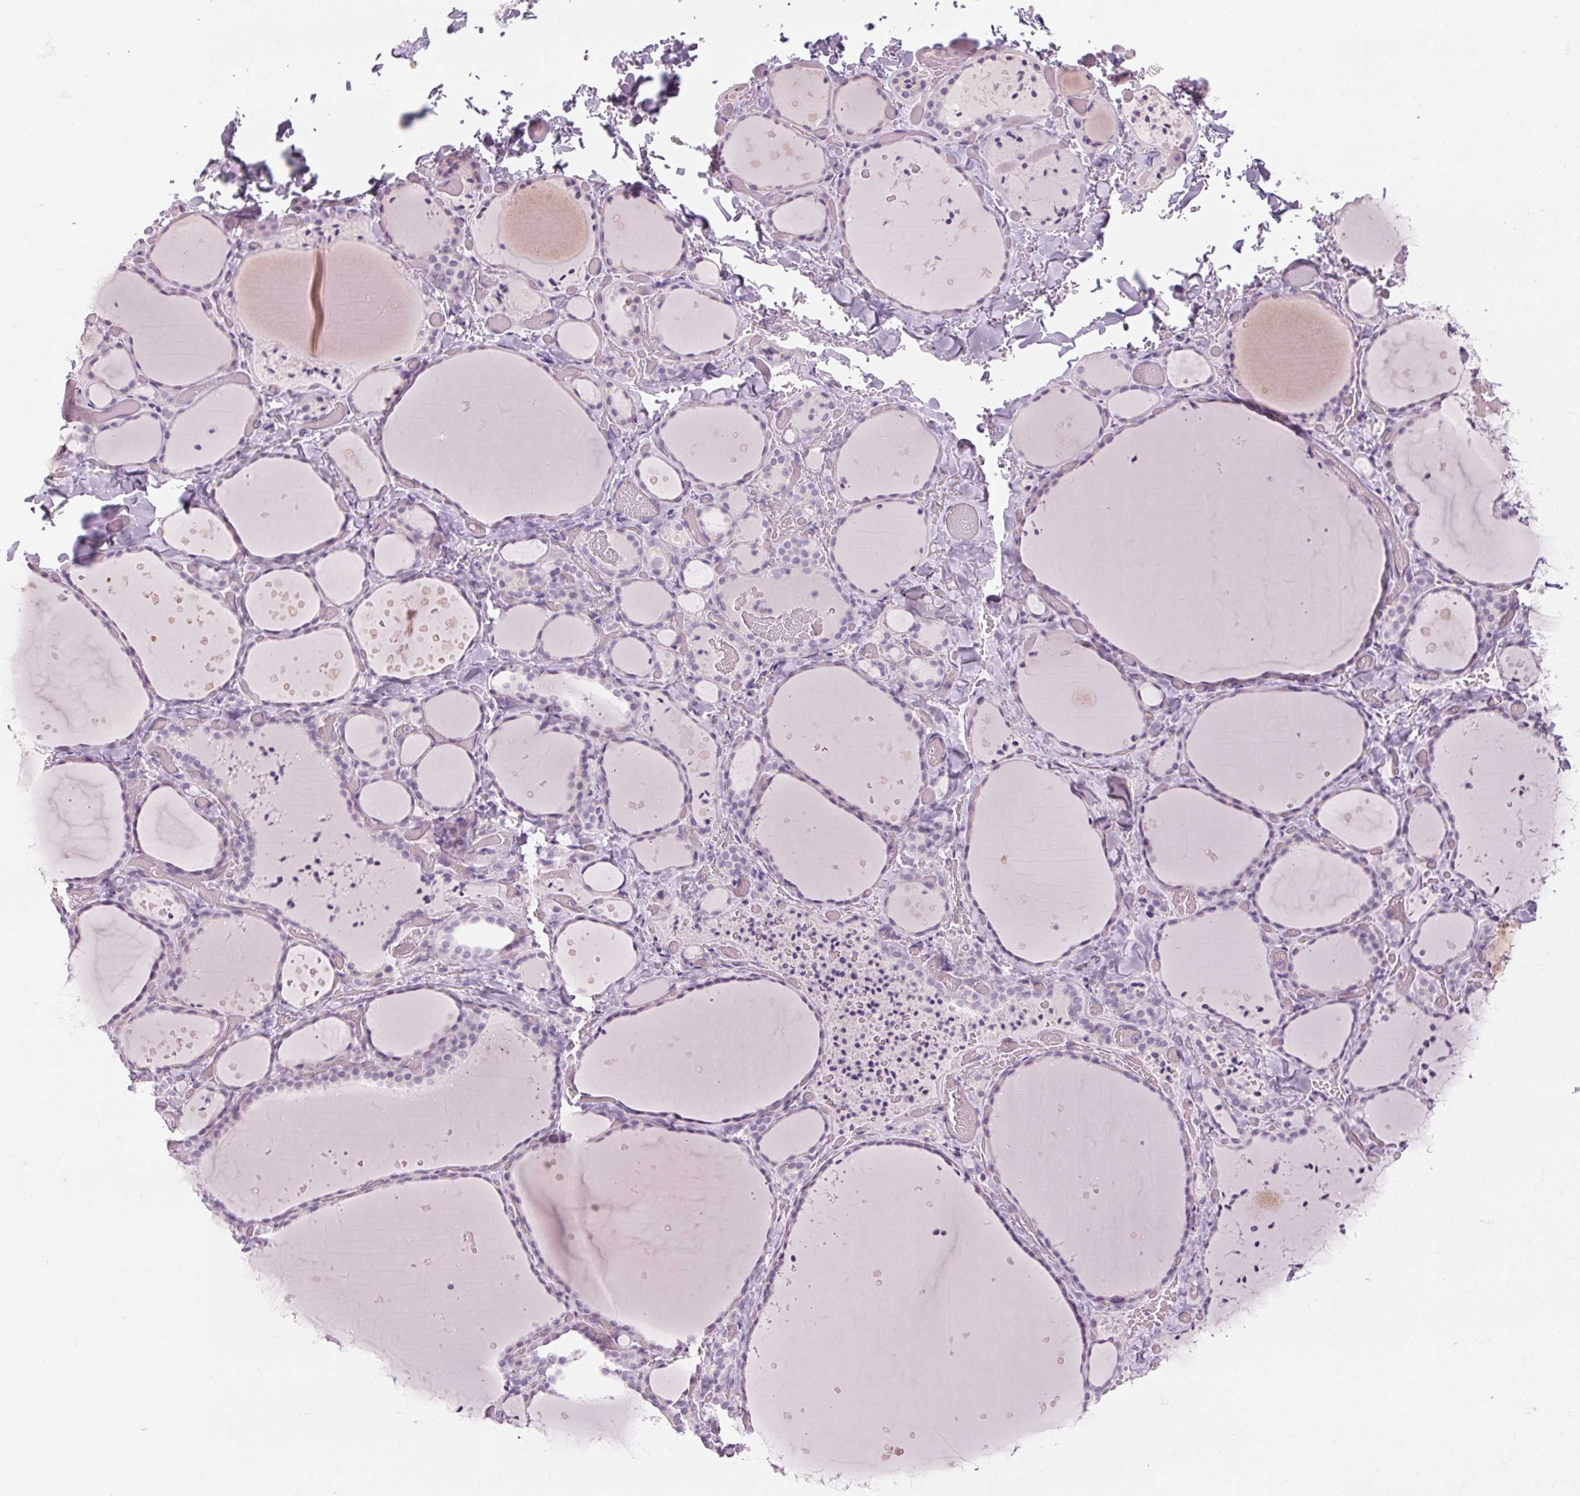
{"staining": {"intensity": "negative", "quantity": "none", "location": "none"}, "tissue": "thyroid gland", "cell_type": "Glandular cells", "image_type": "normal", "snomed": [{"axis": "morphology", "description": "Normal tissue, NOS"}, {"axis": "topography", "description": "Thyroid gland"}], "caption": "An immunohistochemistry (IHC) photomicrograph of normal thyroid gland is shown. There is no staining in glandular cells of thyroid gland. (Immunohistochemistry (ihc), brightfield microscopy, high magnification).", "gene": "RPTN", "patient": {"sex": "female", "age": 36}}